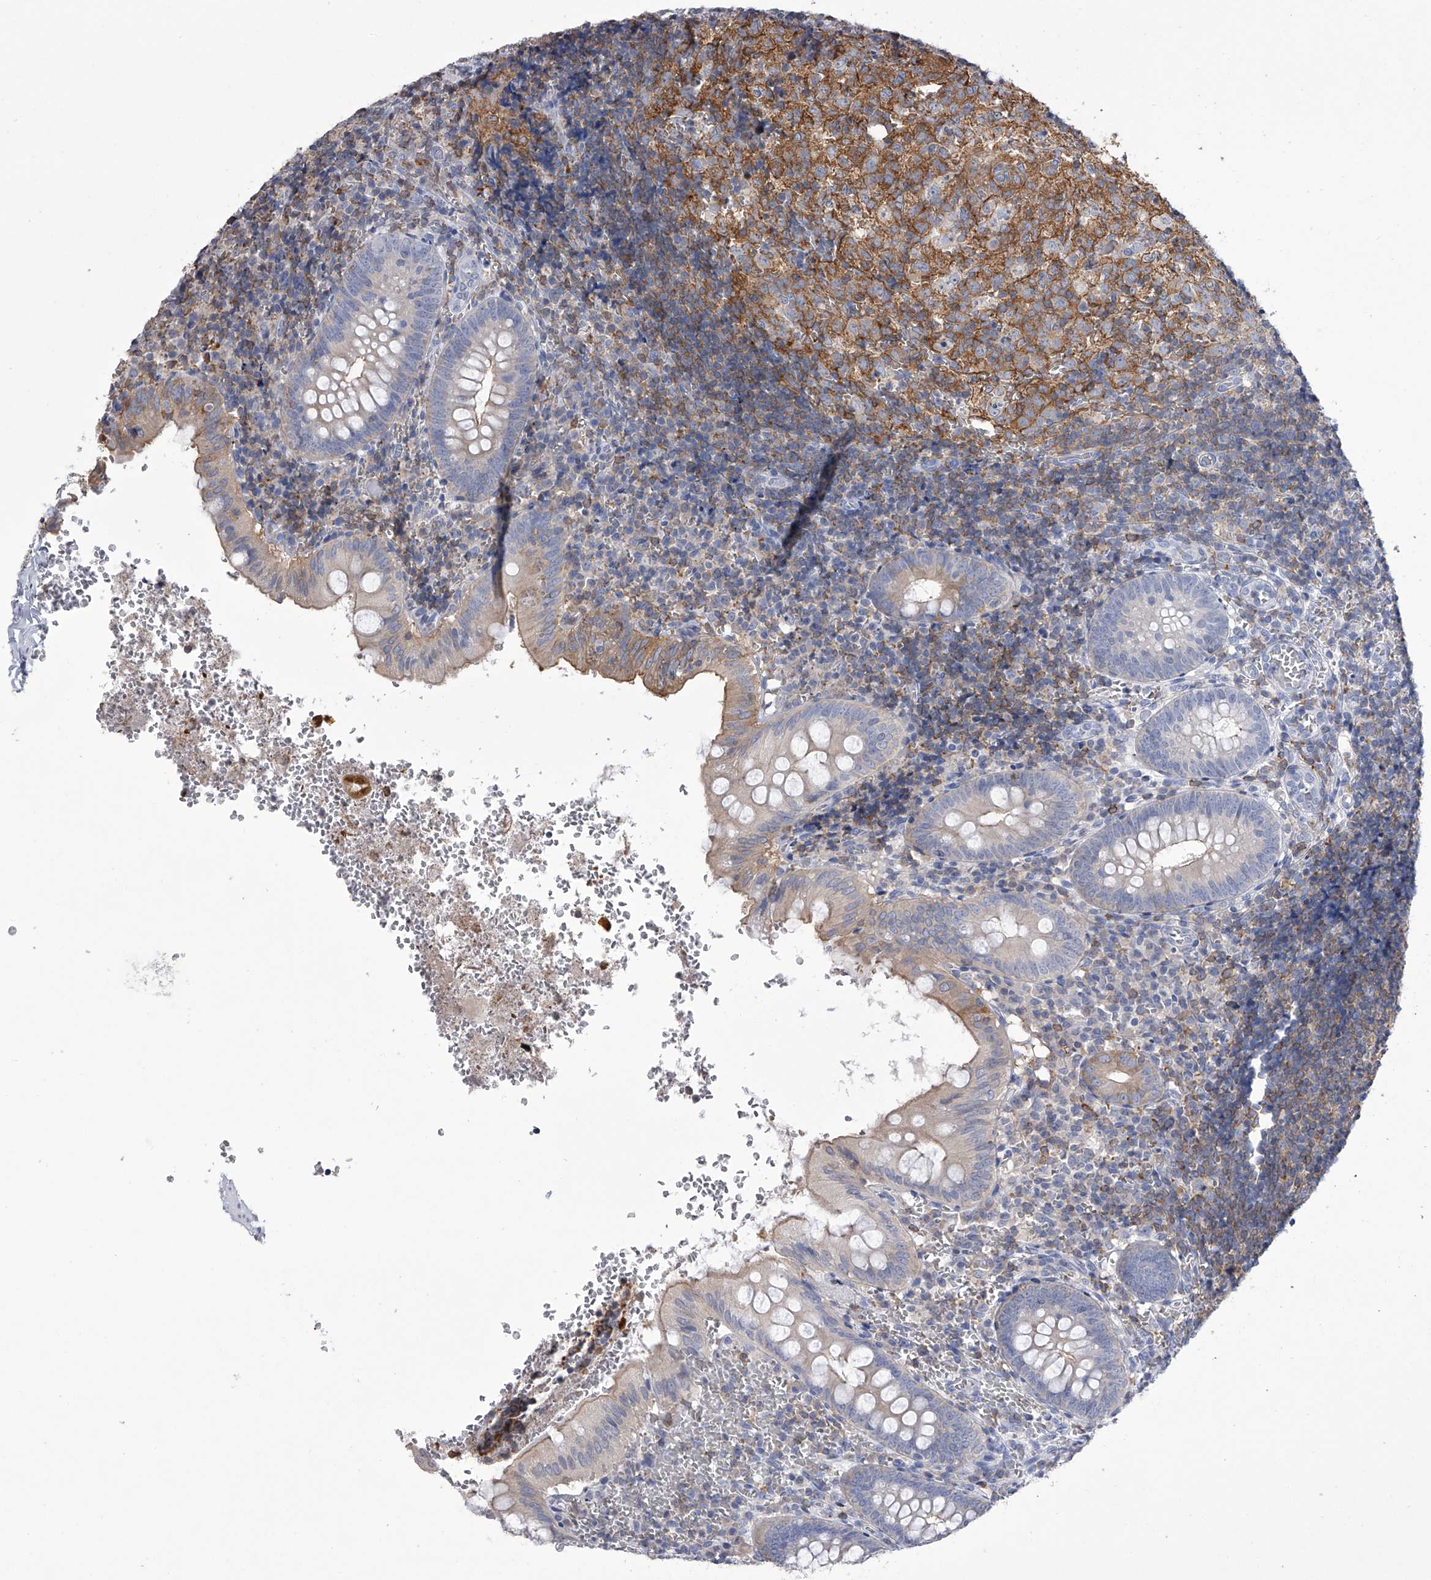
{"staining": {"intensity": "weak", "quantity": "25%-75%", "location": "cytoplasmic/membranous"}, "tissue": "appendix", "cell_type": "Glandular cells", "image_type": "normal", "snomed": [{"axis": "morphology", "description": "Normal tissue, NOS"}, {"axis": "topography", "description": "Appendix"}], "caption": "A low amount of weak cytoplasmic/membranous expression is present in approximately 25%-75% of glandular cells in benign appendix.", "gene": "TASP1", "patient": {"sex": "male", "age": 8}}